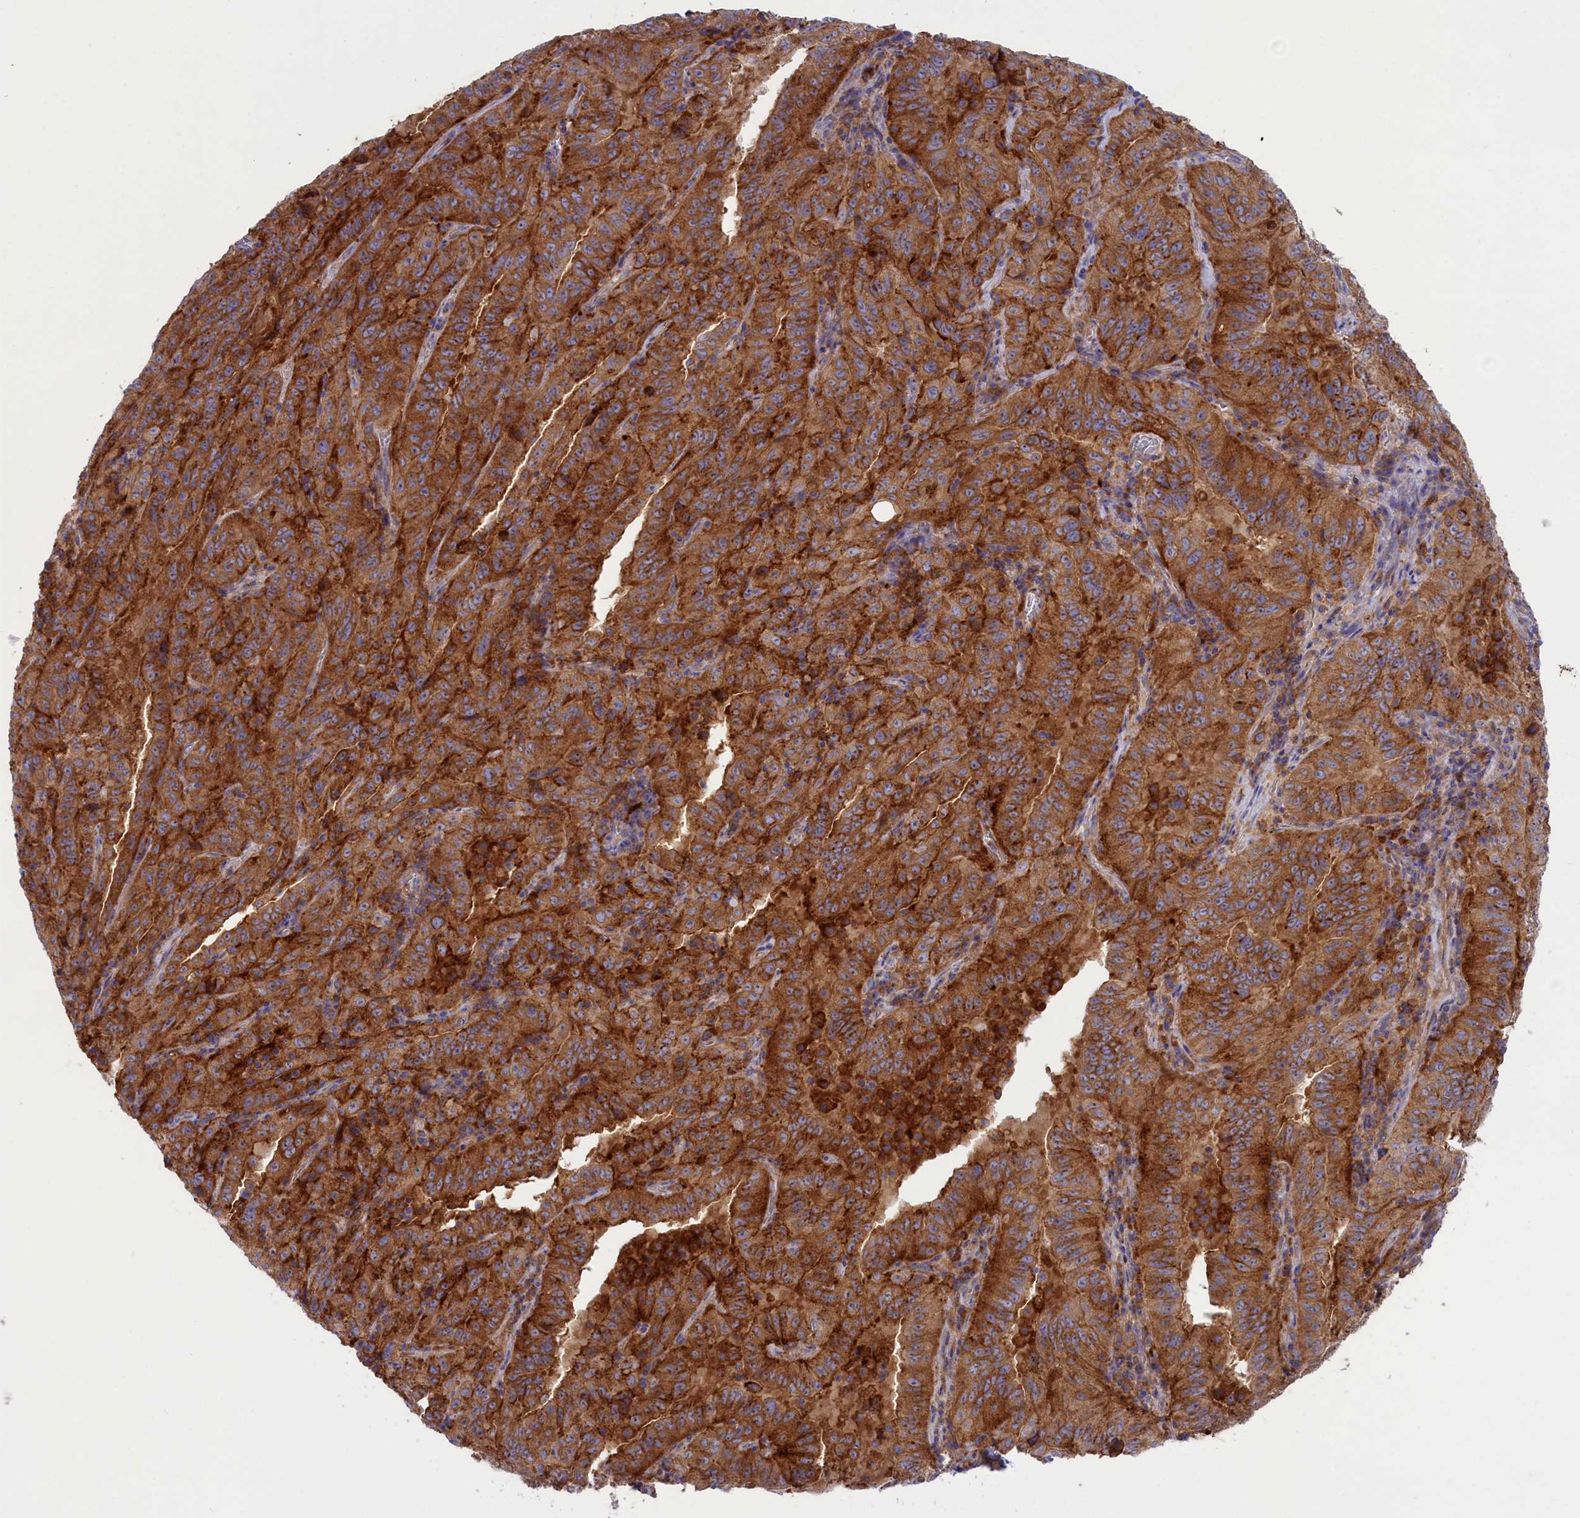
{"staining": {"intensity": "strong", "quantity": ">75%", "location": "cytoplasmic/membranous"}, "tissue": "pancreatic cancer", "cell_type": "Tumor cells", "image_type": "cancer", "snomed": [{"axis": "morphology", "description": "Adenocarcinoma, NOS"}, {"axis": "topography", "description": "Pancreas"}], "caption": "The histopathology image displays a brown stain indicating the presence of a protein in the cytoplasmic/membranous of tumor cells in pancreatic cancer.", "gene": "SCAMP4", "patient": {"sex": "male", "age": 63}}